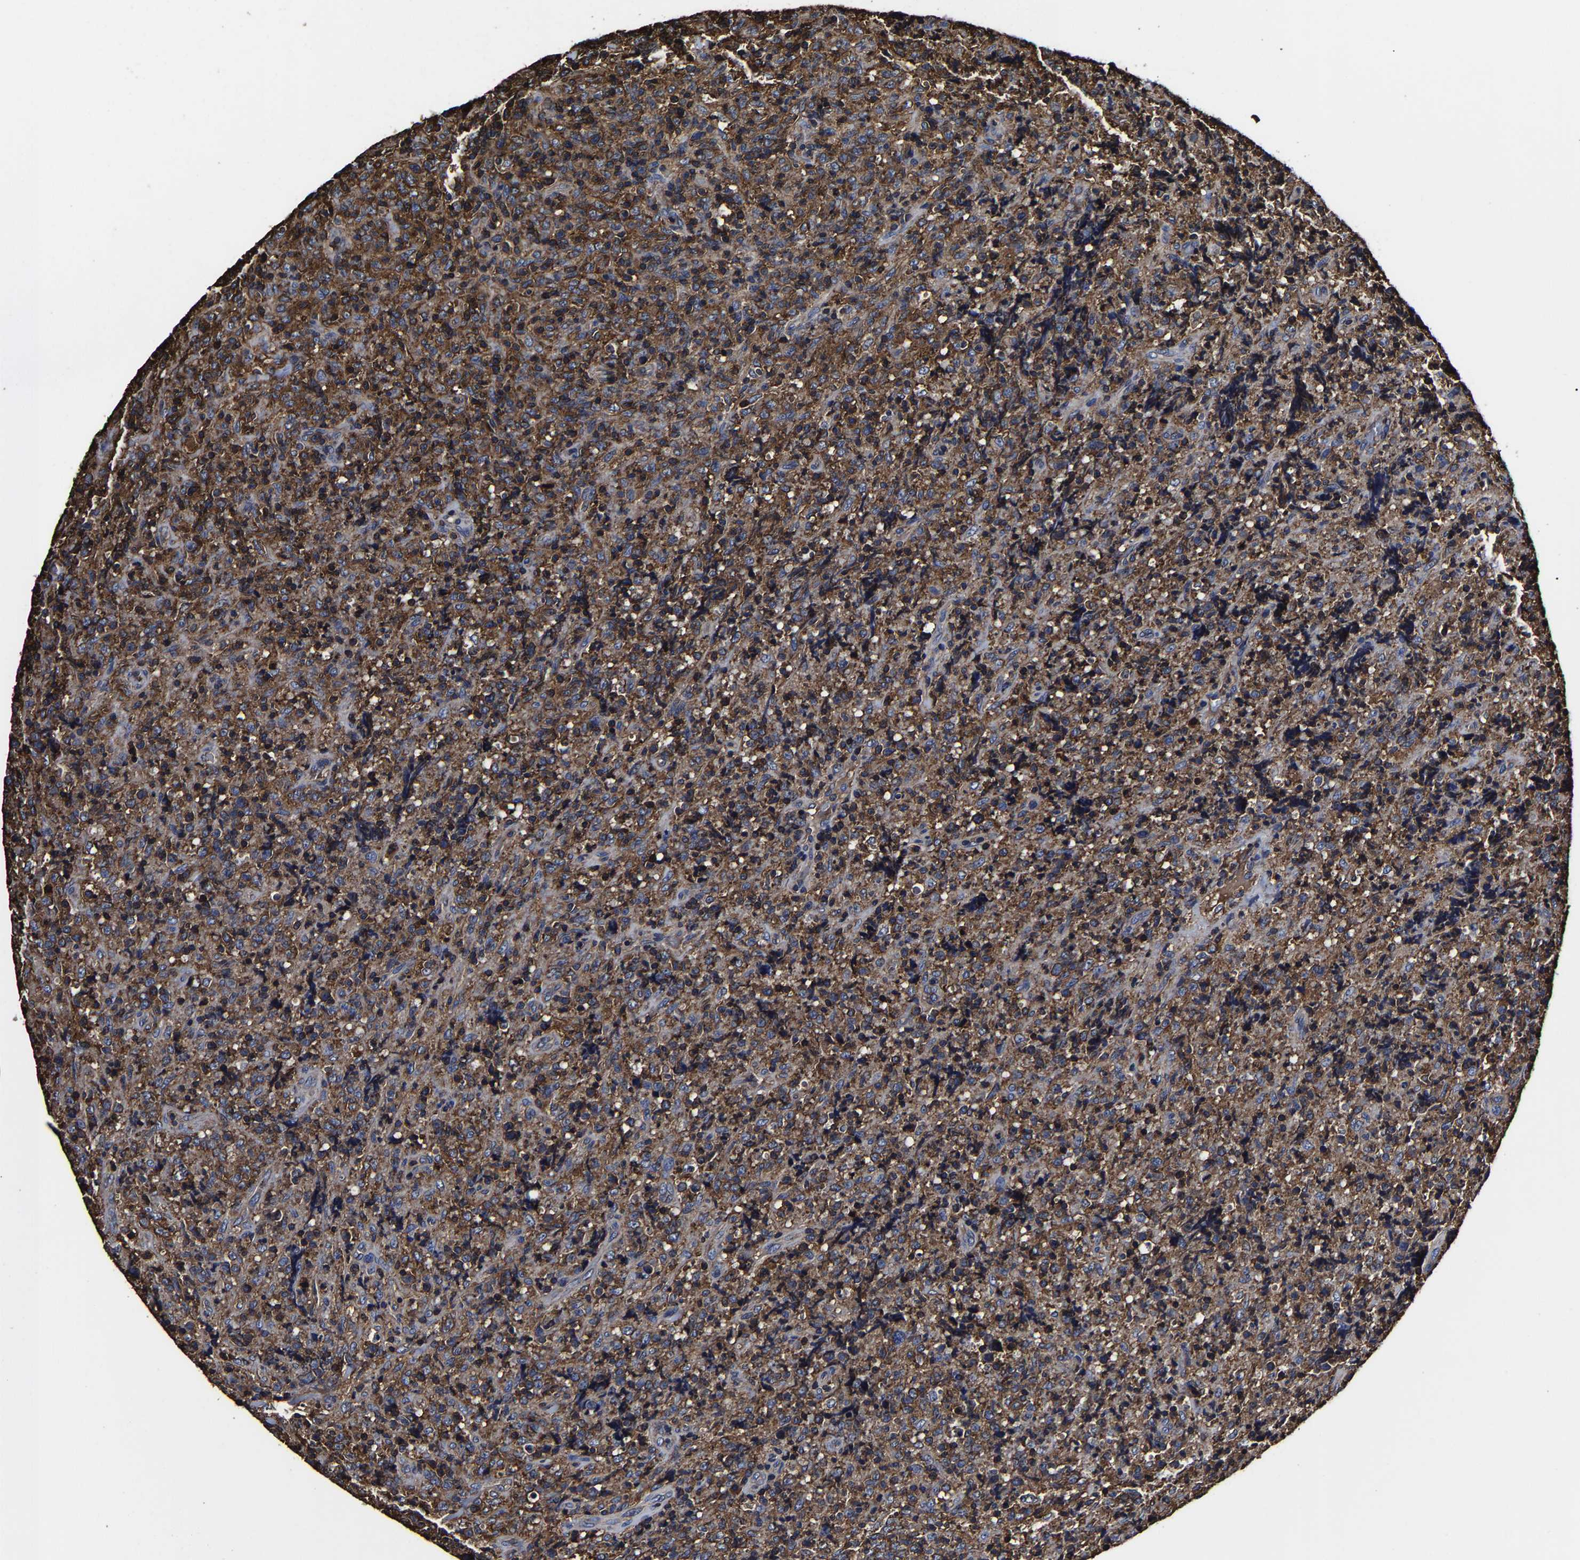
{"staining": {"intensity": "moderate", "quantity": ">75%", "location": "cytoplasmic/membranous"}, "tissue": "lymphoma", "cell_type": "Tumor cells", "image_type": "cancer", "snomed": [{"axis": "morphology", "description": "Malignant lymphoma, non-Hodgkin's type, High grade"}, {"axis": "topography", "description": "Tonsil"}], "caption": "There is medium levels of moderate cytoplasmic/membranous staining in tumor cells of lymphoma, as demonstrated by immunohistochemical staining (brown color).", "gene": "SSH3", "patient": {"sex": "female", "age": 36}}